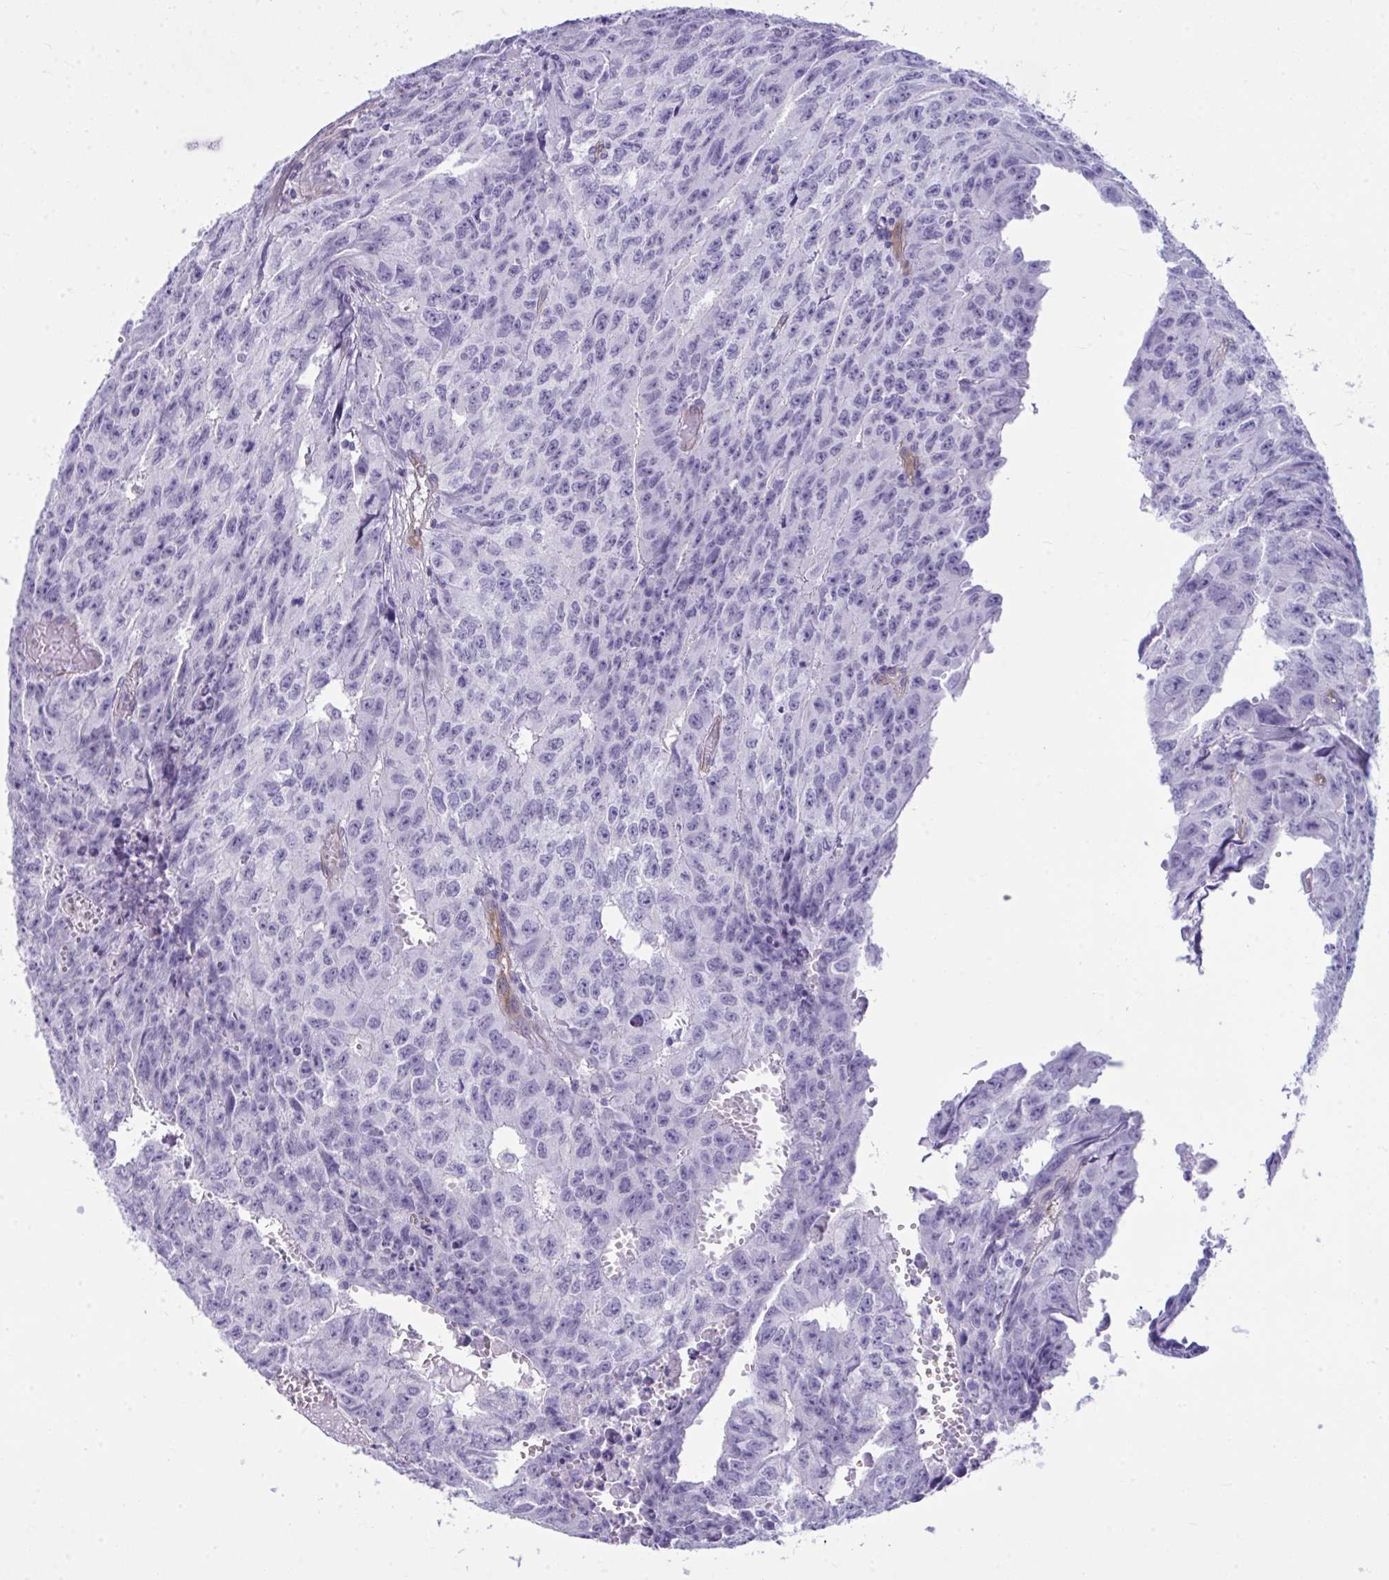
{"staining": {"intensity": "negative", "quantity": "none", "location": "none"}, "tissue": "testis cancer", "cell_type": "Tumor cells", "image_type": "cancer", "snomed": [{"axis": "morphology", "description": "Carcinoma, Embryonal, NOS"}, {"axis": "morphology", "description": "Teratoma, malignant, NOS"}, {"axis": "topography", "description": "Testis"}], "caption": "Immunohistochemistry histopathology image of embryonal carcinoma (testis) stained for a protein (brown), which demonstrates no expression in tumor cells.", "gene": "LIMS2", "patient": {"sex": "male", "age": 24}}